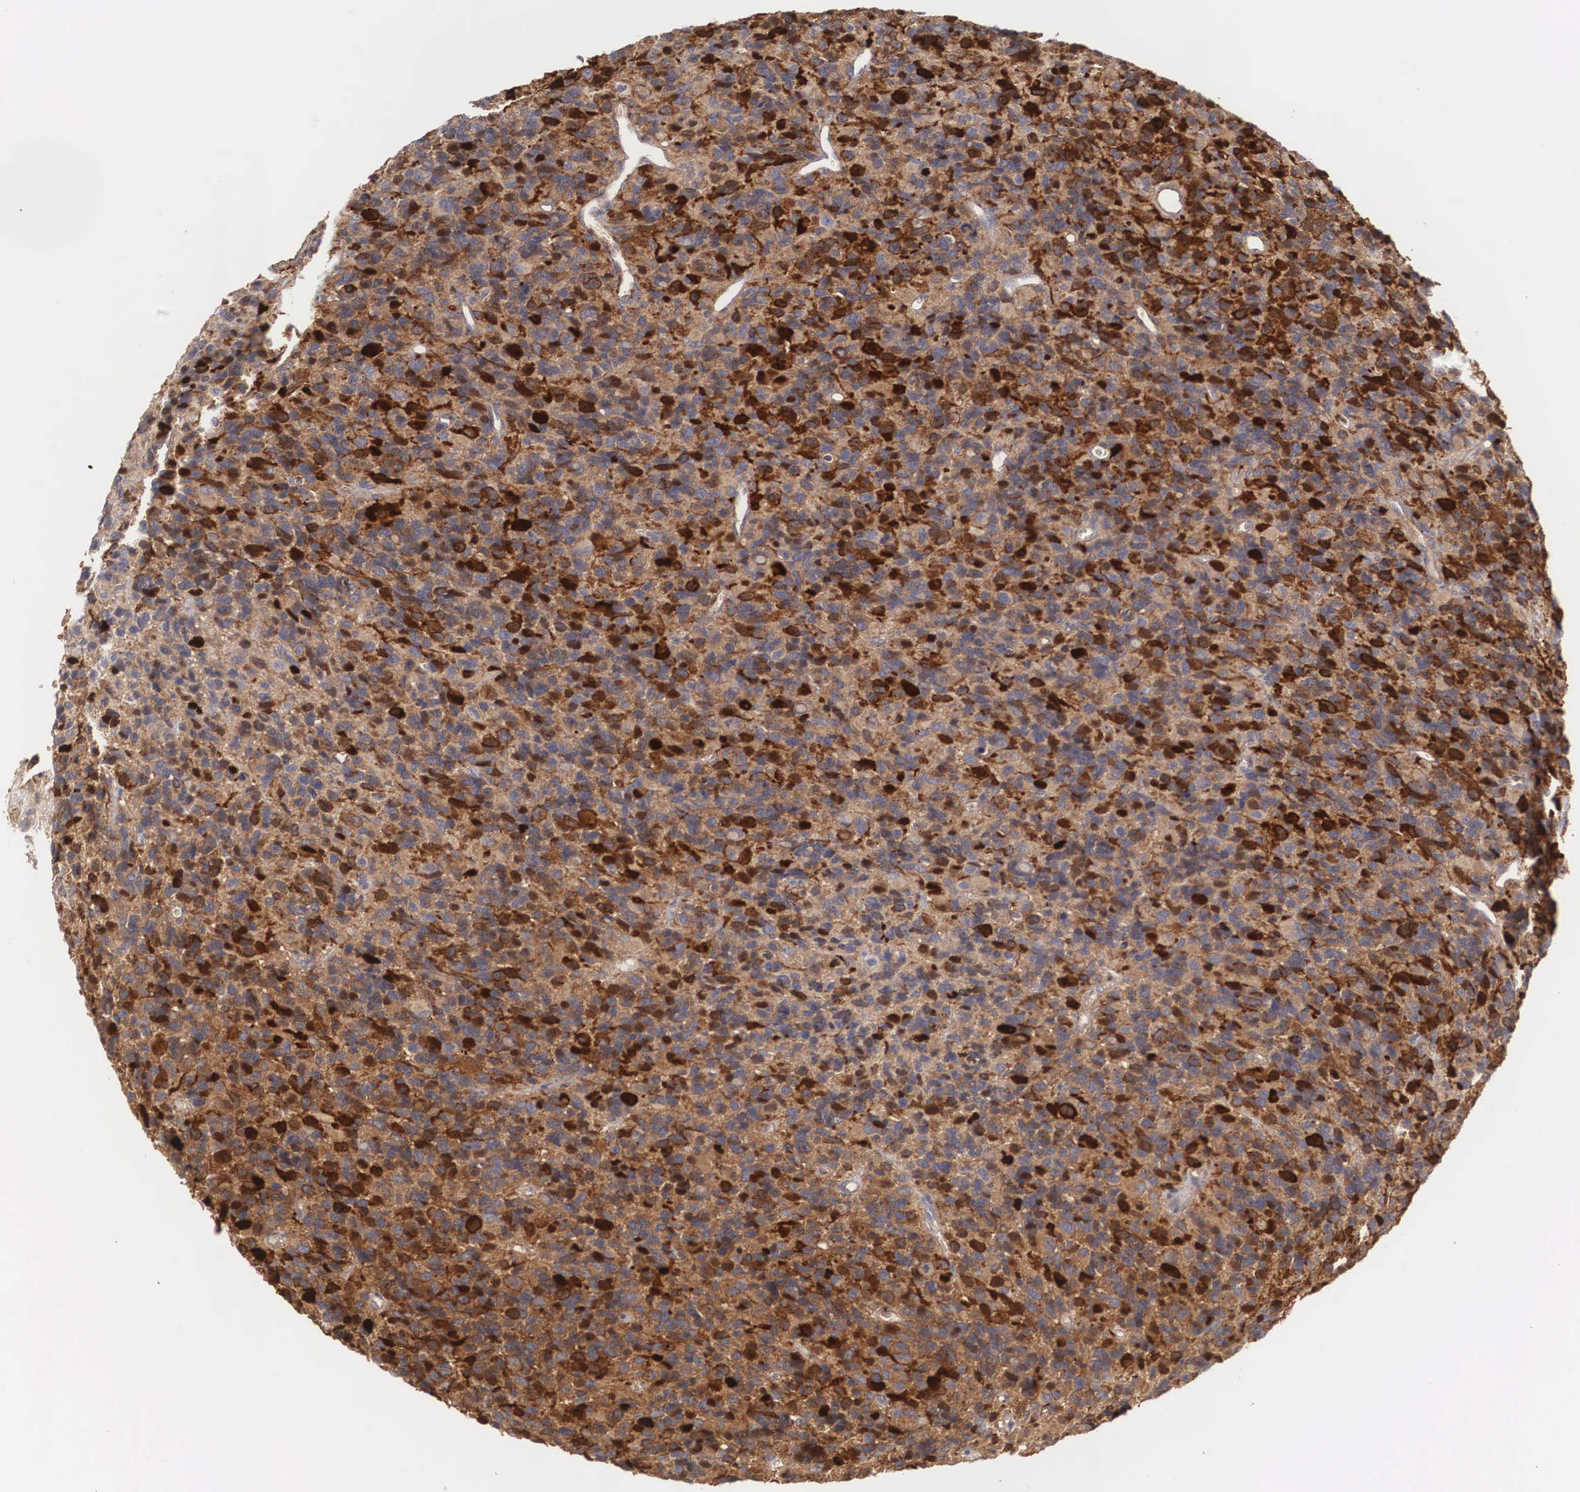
{"staining": {"intensity": "strong", "quantity": ">75%", "location": "cytoplasmic/membranous"}, "tissue": "glioma", "cell_type": "Tumor cells", "image_type": "cancer", "snomed": [{"axis": "morphology", "description": "Glioma, malignant, High grade"}, {"axis": "topography", "description": "Brain"}], "caption": "A high amount of strong cytoplasmic/membranous positivity is identified in about >75% of tumor cells in malignant glioma (high-grade) tissue. (Stains: DAB in brown, nuclei in blue, Microscopy: brightfield microscopy at high magnification).", "gene": "ARMCX4", "patient": {"sex": "male", "age": 77}}